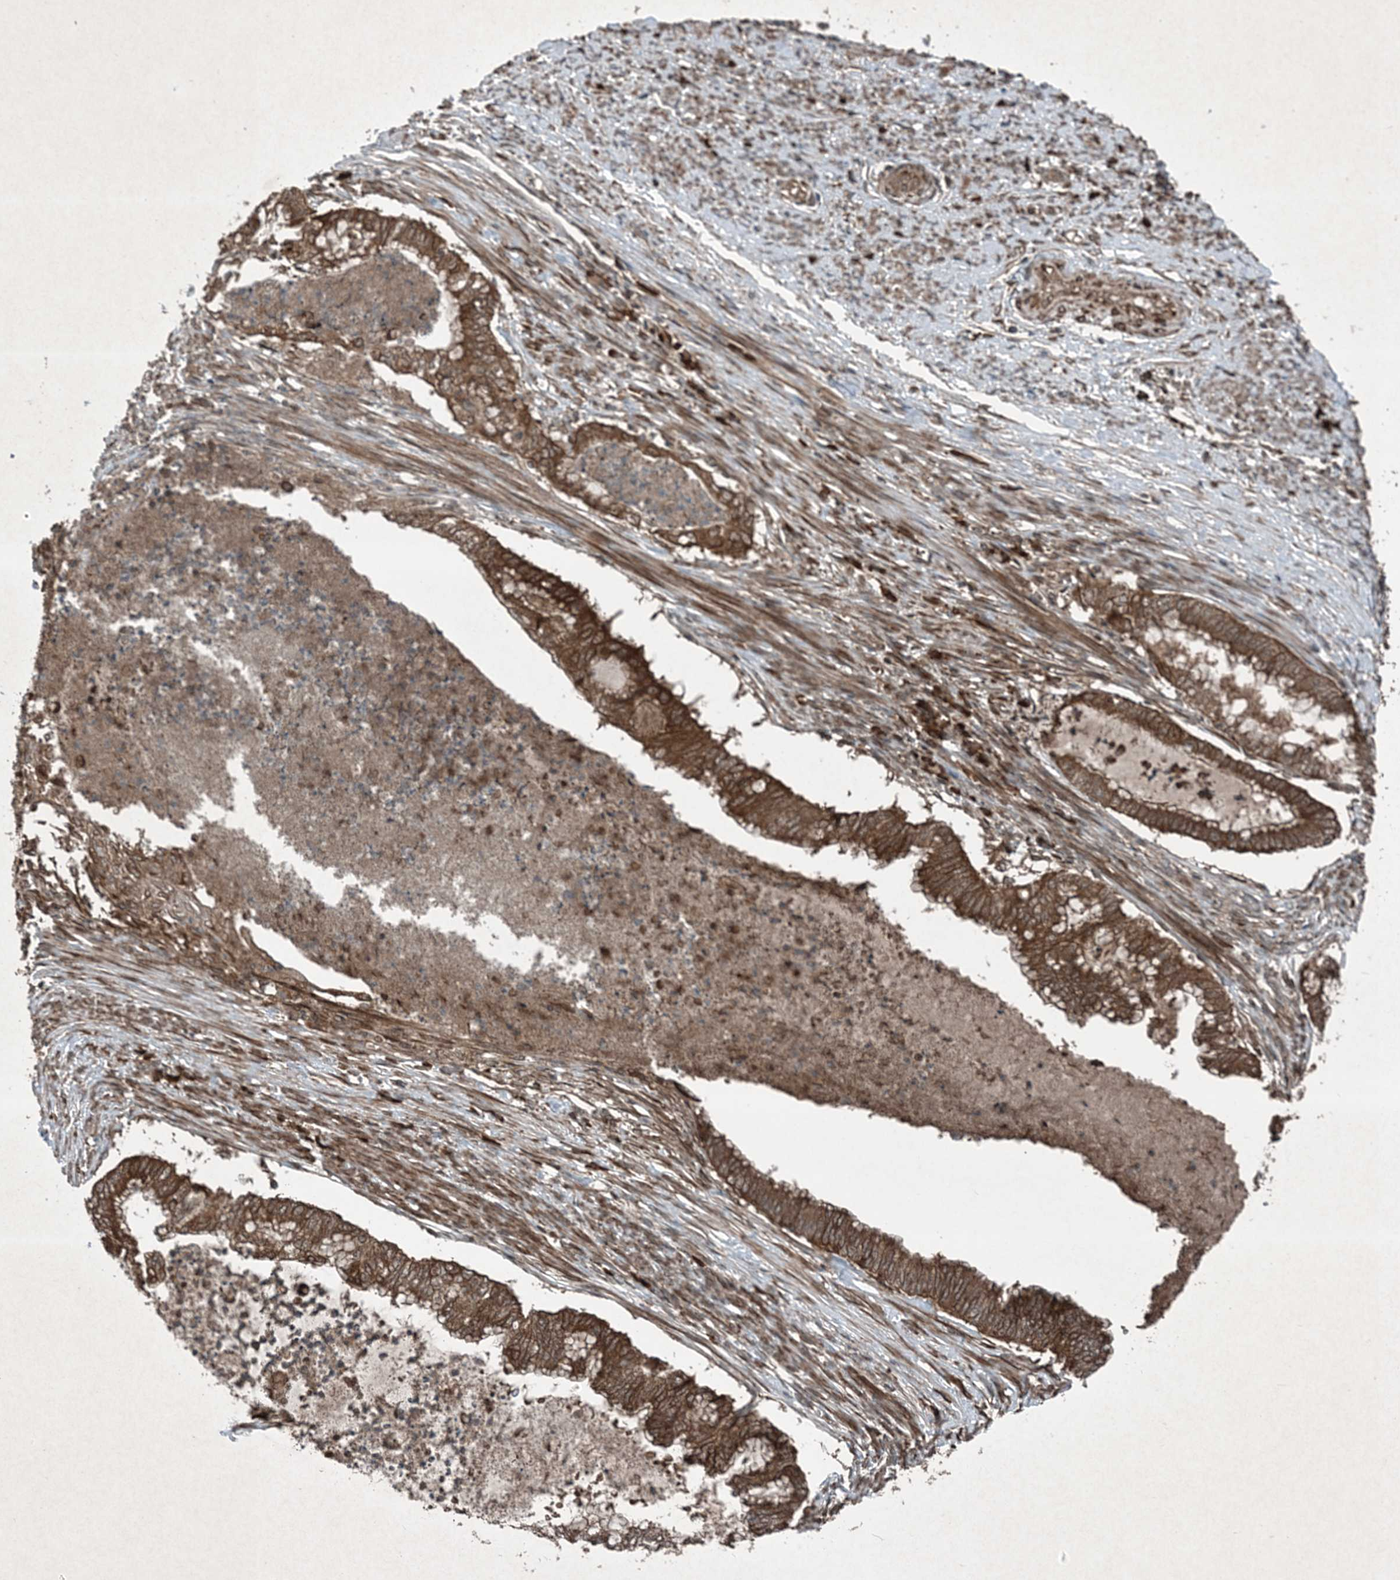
{"staining": {"intensity": "strong", "quantity": ">75%", "location": "cytoplasmic/membranous"}, "tissue": "endometrial cancer", "cell_type": "Tumor cells", "image_type": "cancer", "snomed": [{"axis": "morphology", "description": "Necrosis, NOS"}, {"axis": "morphology", "description": "Adenocarcinoma, NOS"}, {"axis": "topography", "description": "Endometrium"}], "caption": "Human adenocarcinoma (endometrial) stained with a protein marker exhibits strong staining in tumor cells.", "gene": "GNG5", "patient": {"sex": "female", "age": 79}}